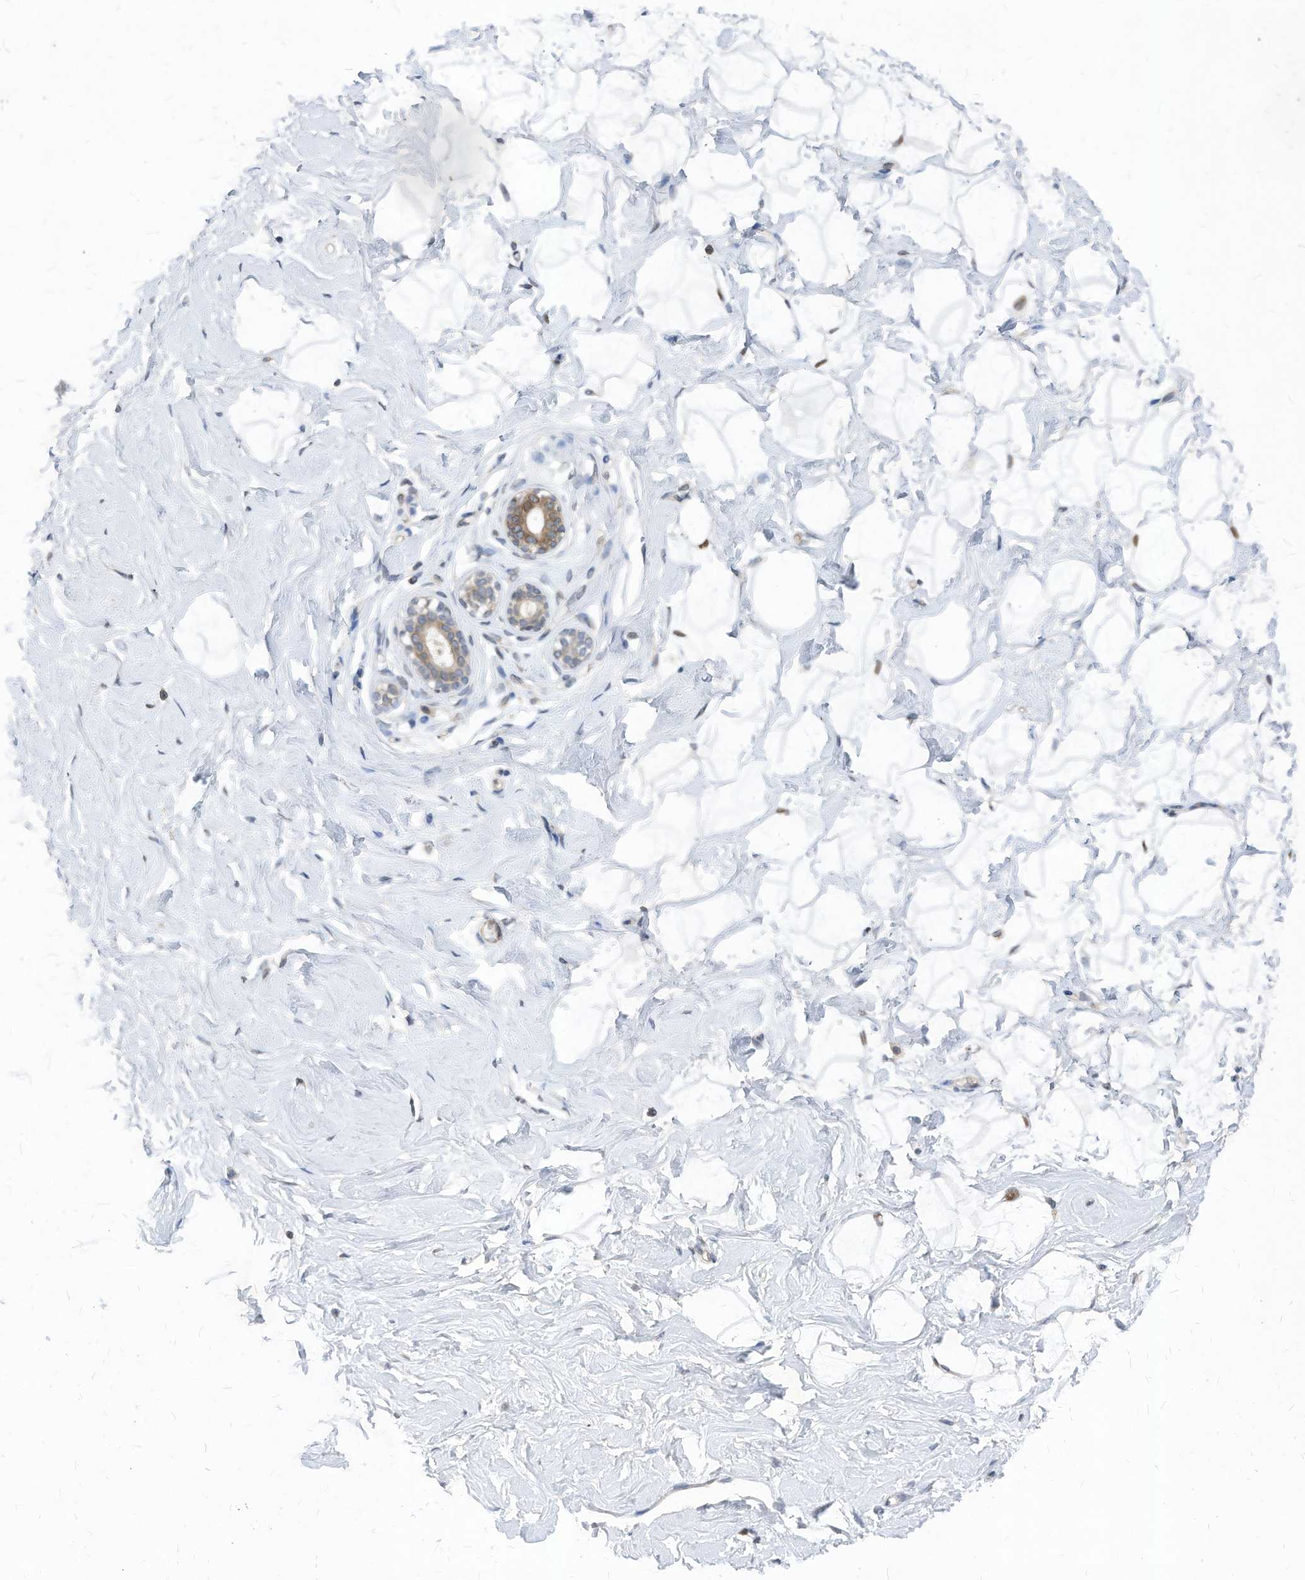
{"staining": {"intensity": "moderate", "quantity": ">75%", "location": "cytoplasmic/membranous,nuclear"}, "tissue": "breast", "cell_type": "Adipocytes", "image_type": "normal", "snomed": [{"axis": "morphology", "description": "Normal tissue, NOS"}, {"axis": "morphology", "description": "Adenoma, NOS"}, {"axis": "topography", "description": "Breast"}], "caption": "Immunohistochemistry image of benign breast stained for a protein (brown), which reveals medium levels of moderate cytoplasmic/membranous,nuclear positivity in about >75% of adipocytes.", "gene": "KPNB1", "patient": {"sex": "female", "age": 23}}